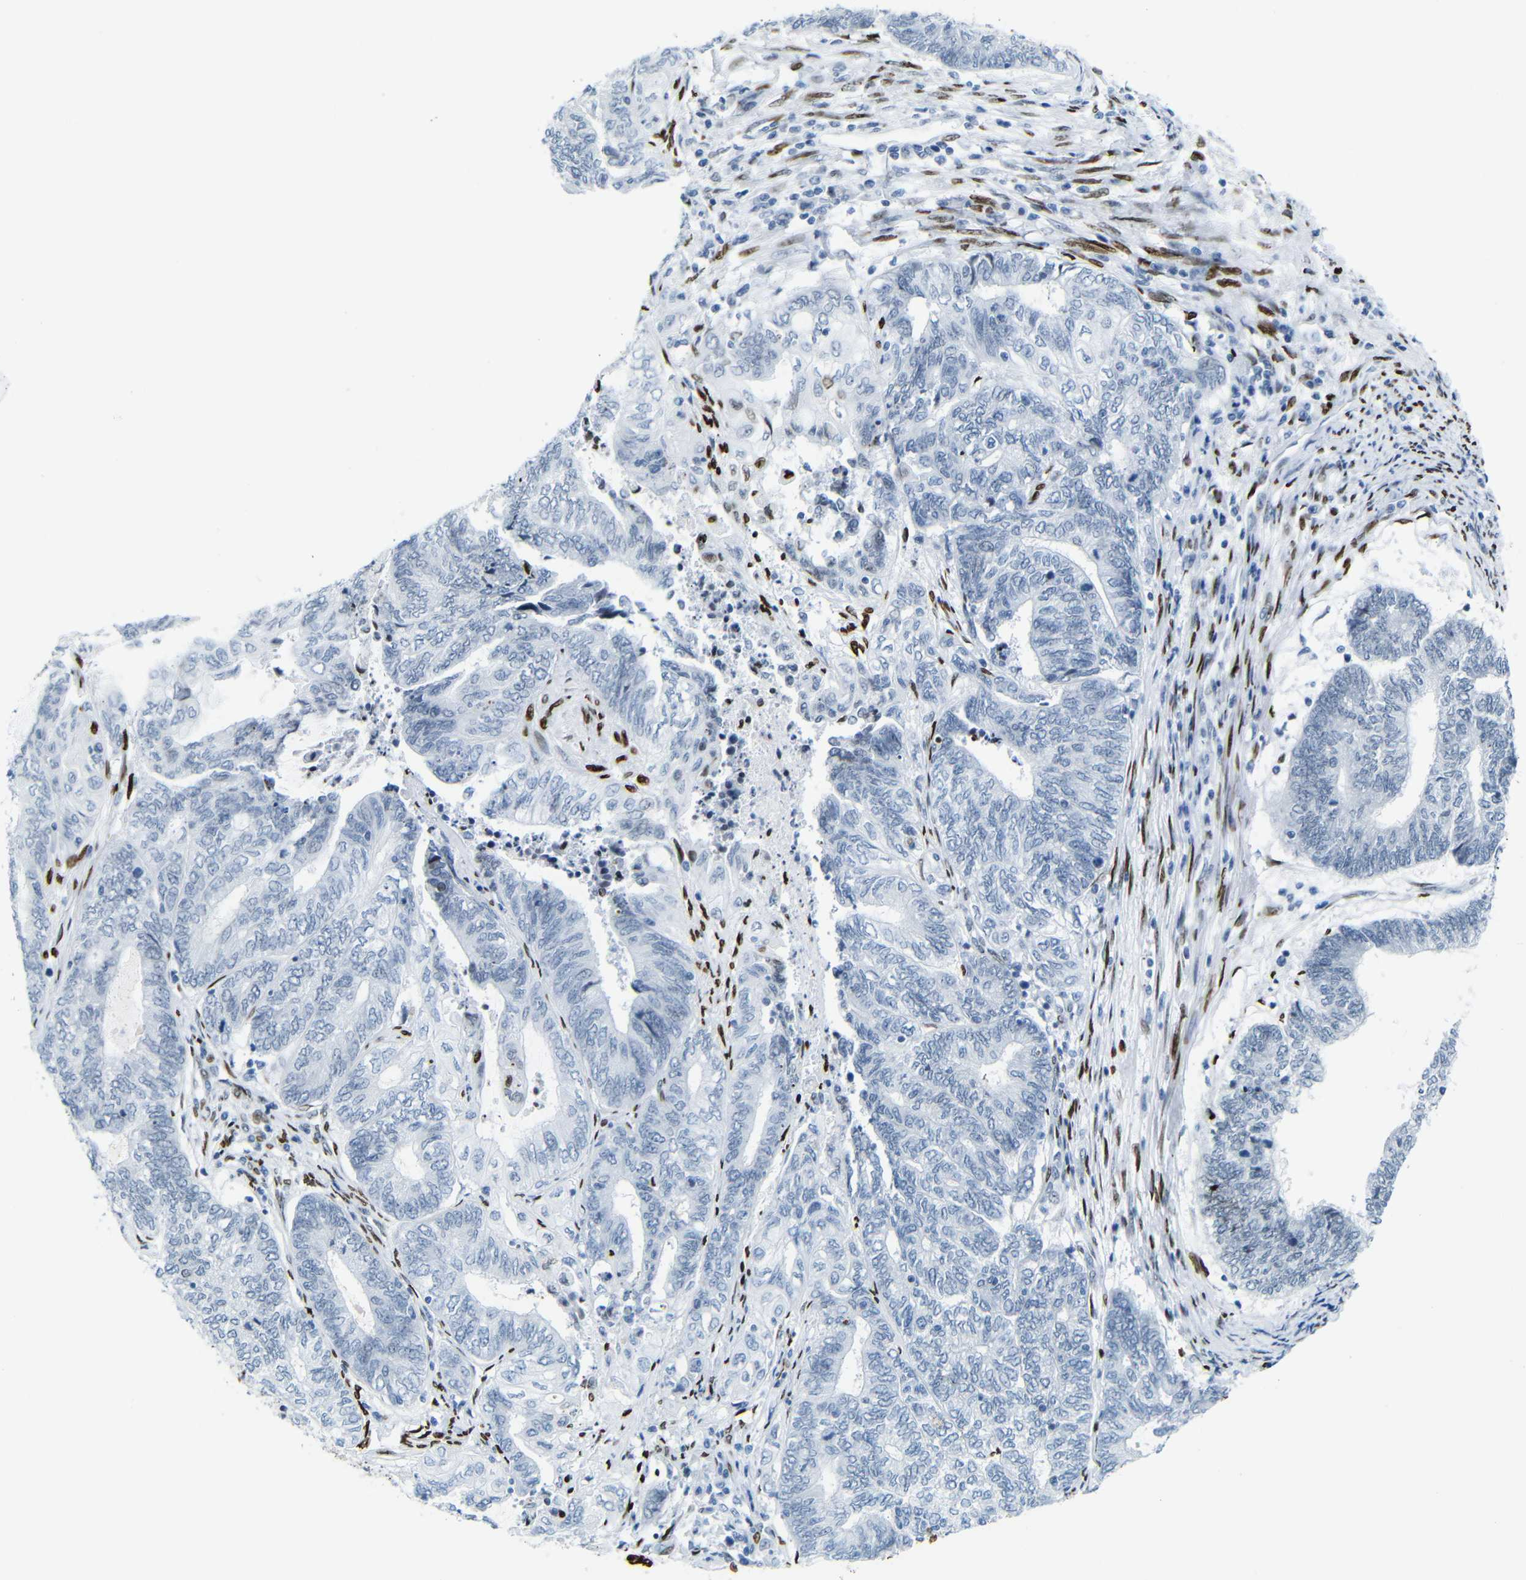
{"staining": {"intensity": "negative", "quantity": "none", "location": "none"}, "tissue": "endometrial cancer", "cell_type": "Tumor cells", "image_type": "cancer", "snomed": [{"axis": "morphology", "description": "Adenocarcinoma, NOS"}, {"axis": "topography", "description": "Uterus"}, {"axis": "topography", "description": "Endometrium"}], "caption": "Tumor cells show no significant expression in endometrial cancer (adenocarcinoma).", "gene": "NPIPB15", "patient": {"sex": "female", "age": 70}}